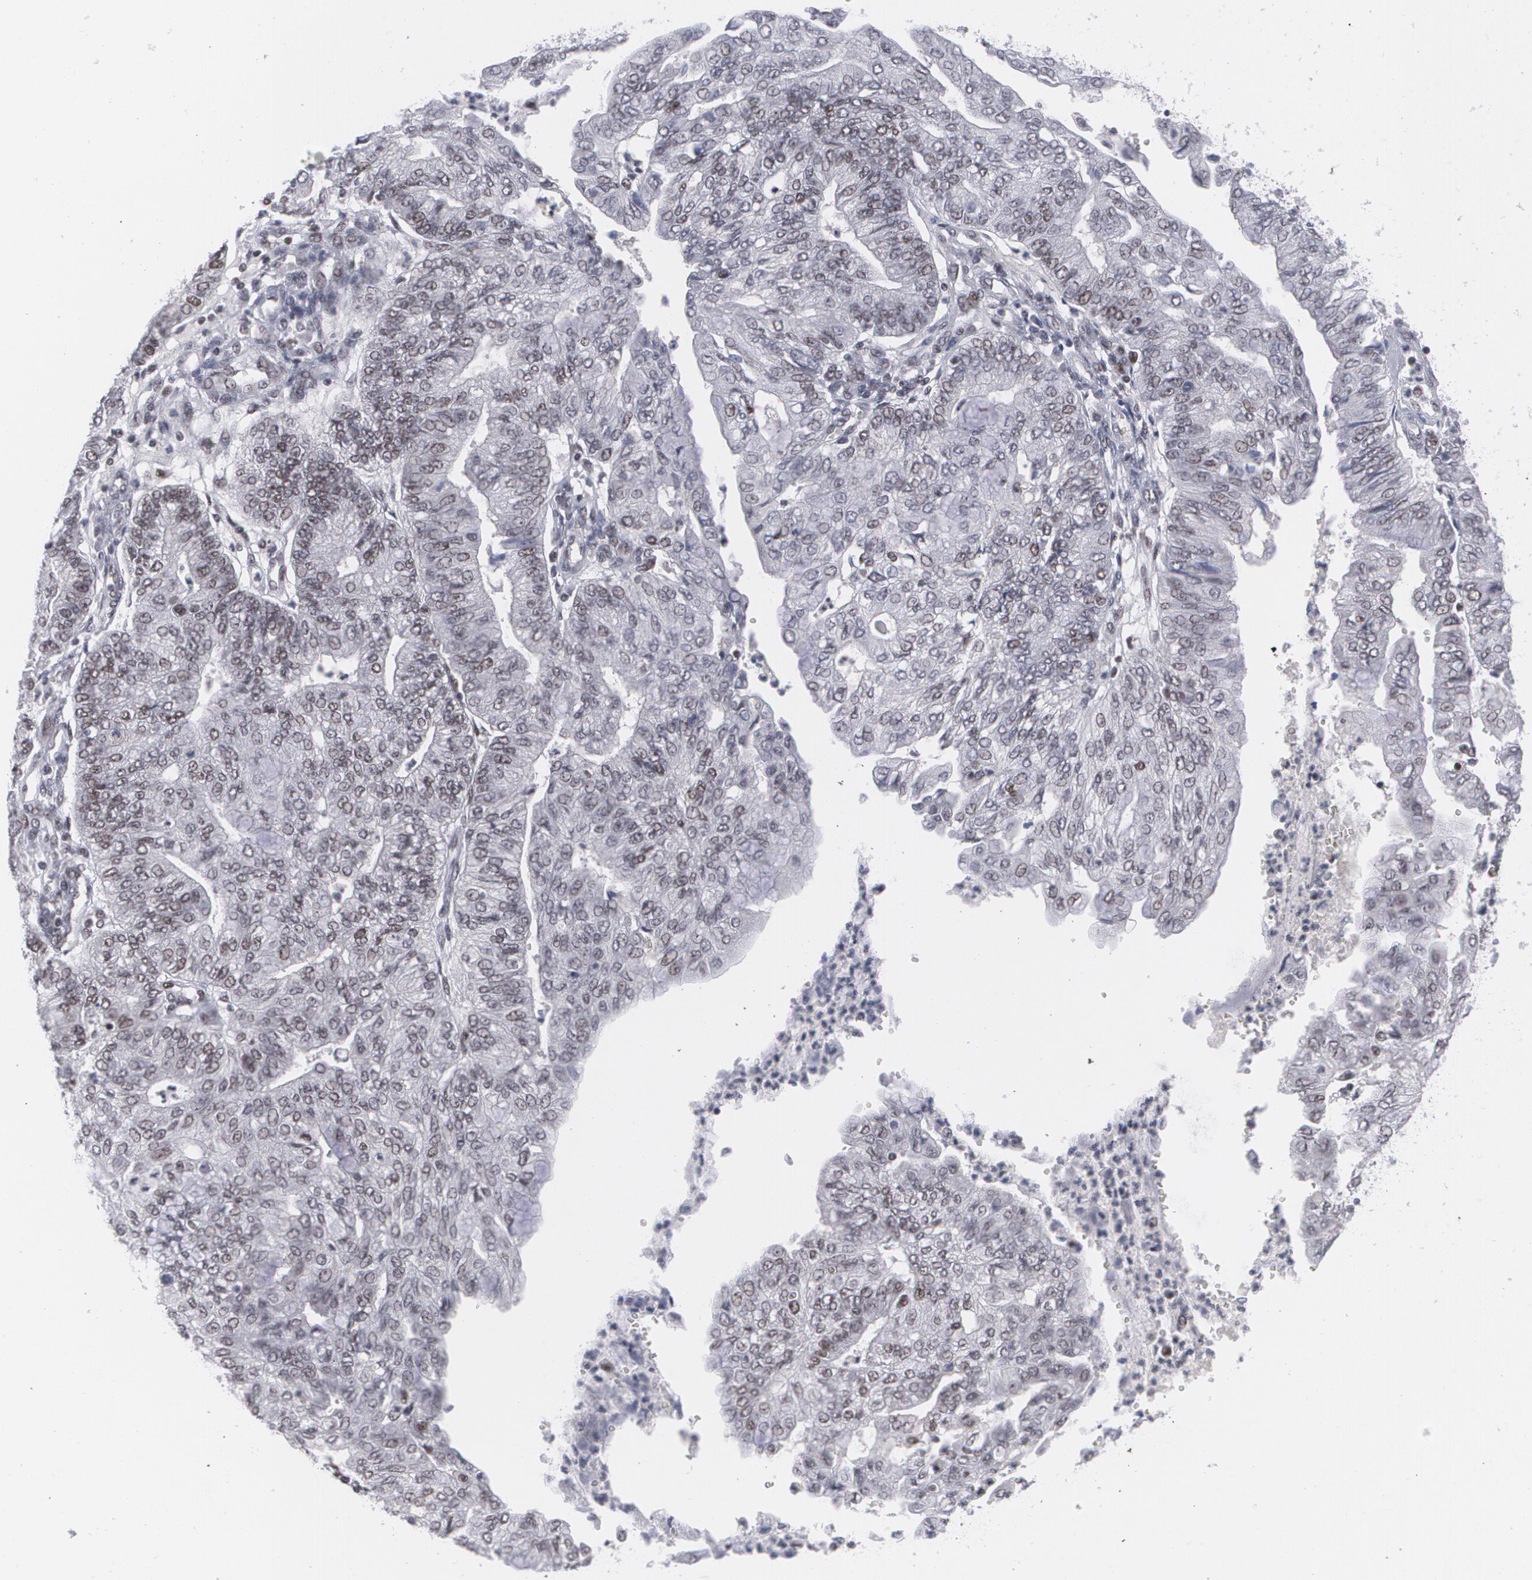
{"staining": {"intensity": "weak", "quantity": "<25%", "location": "nuclear"}, "tissue": "endometrial cancer", "cell_type": "Tumor cells", "image_type": "cancer", "snomed": [{"axis": "morphology", "description": "Adenocarcinoma, NOS"}, {"axis": "topography", "description": "Endometrium"}], "caption": "The histopathology image shows no staining of tumor cells in endometrial adenocarcinoma.", "gene": "MCL1", "patient": {"sex": "female", "age": 59}}